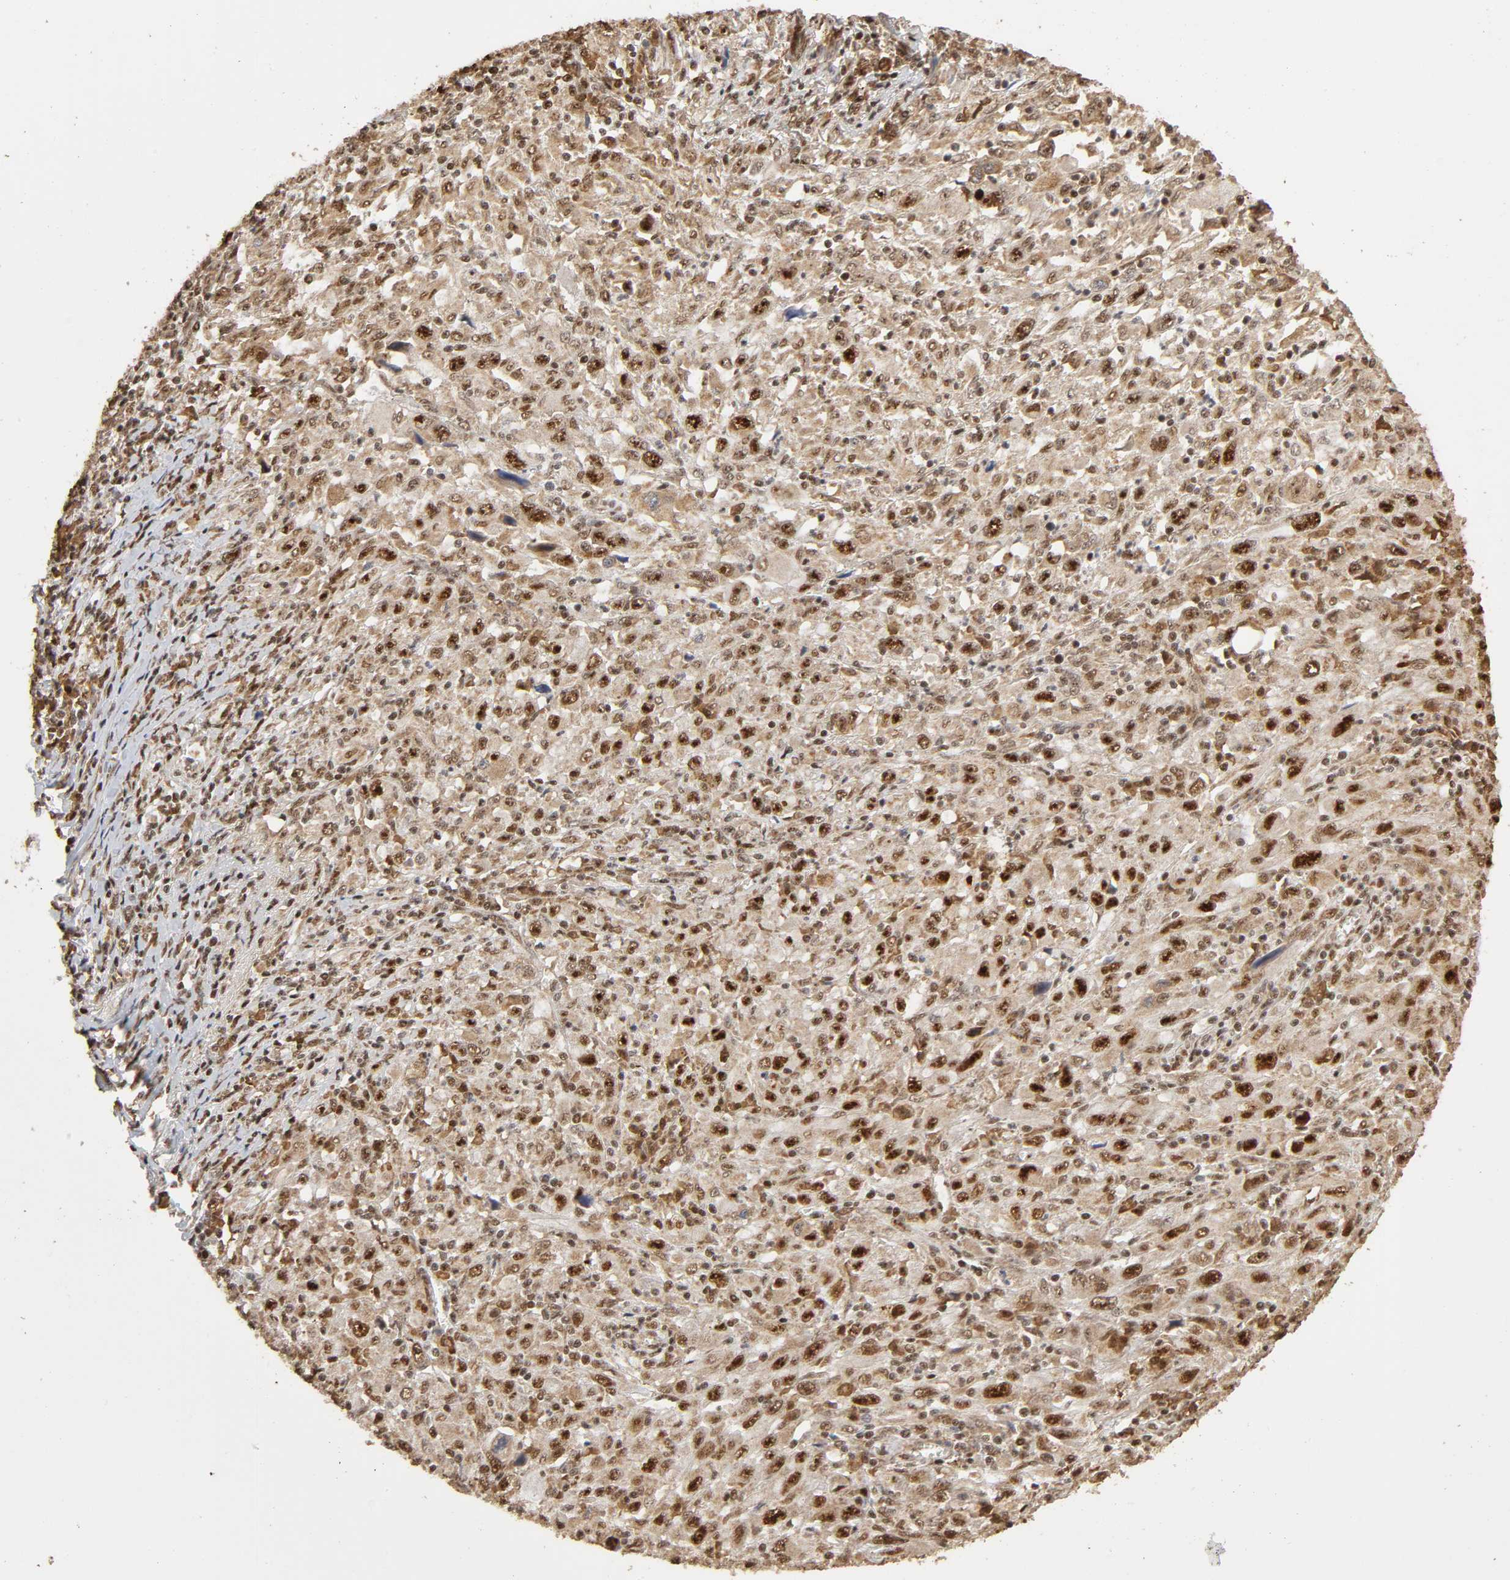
{"staining": {"intensity": "strong", "quantity": ">75%", "location": "cytoplasmic/membranous,nuclear"}, "tissue": "melanoma", "cell_type": "Tumor cells", "image_type": "cancer", "snomed": [{"axis": "morphology", "description": "Malignant melanoma, Metastatic site"}, {"axis": "topography", "description": "Skin"}], "caption": "IHC (DAB (3,3'-diaminobenzidine)) staining of human malignant melanoma (metastatic site) shows strong cytoplasmic/membranous and nuclear protein expression in about >75% of tumor cells.", "gene": "RNF122", "patient": {"sex": "female", "age": 56}}